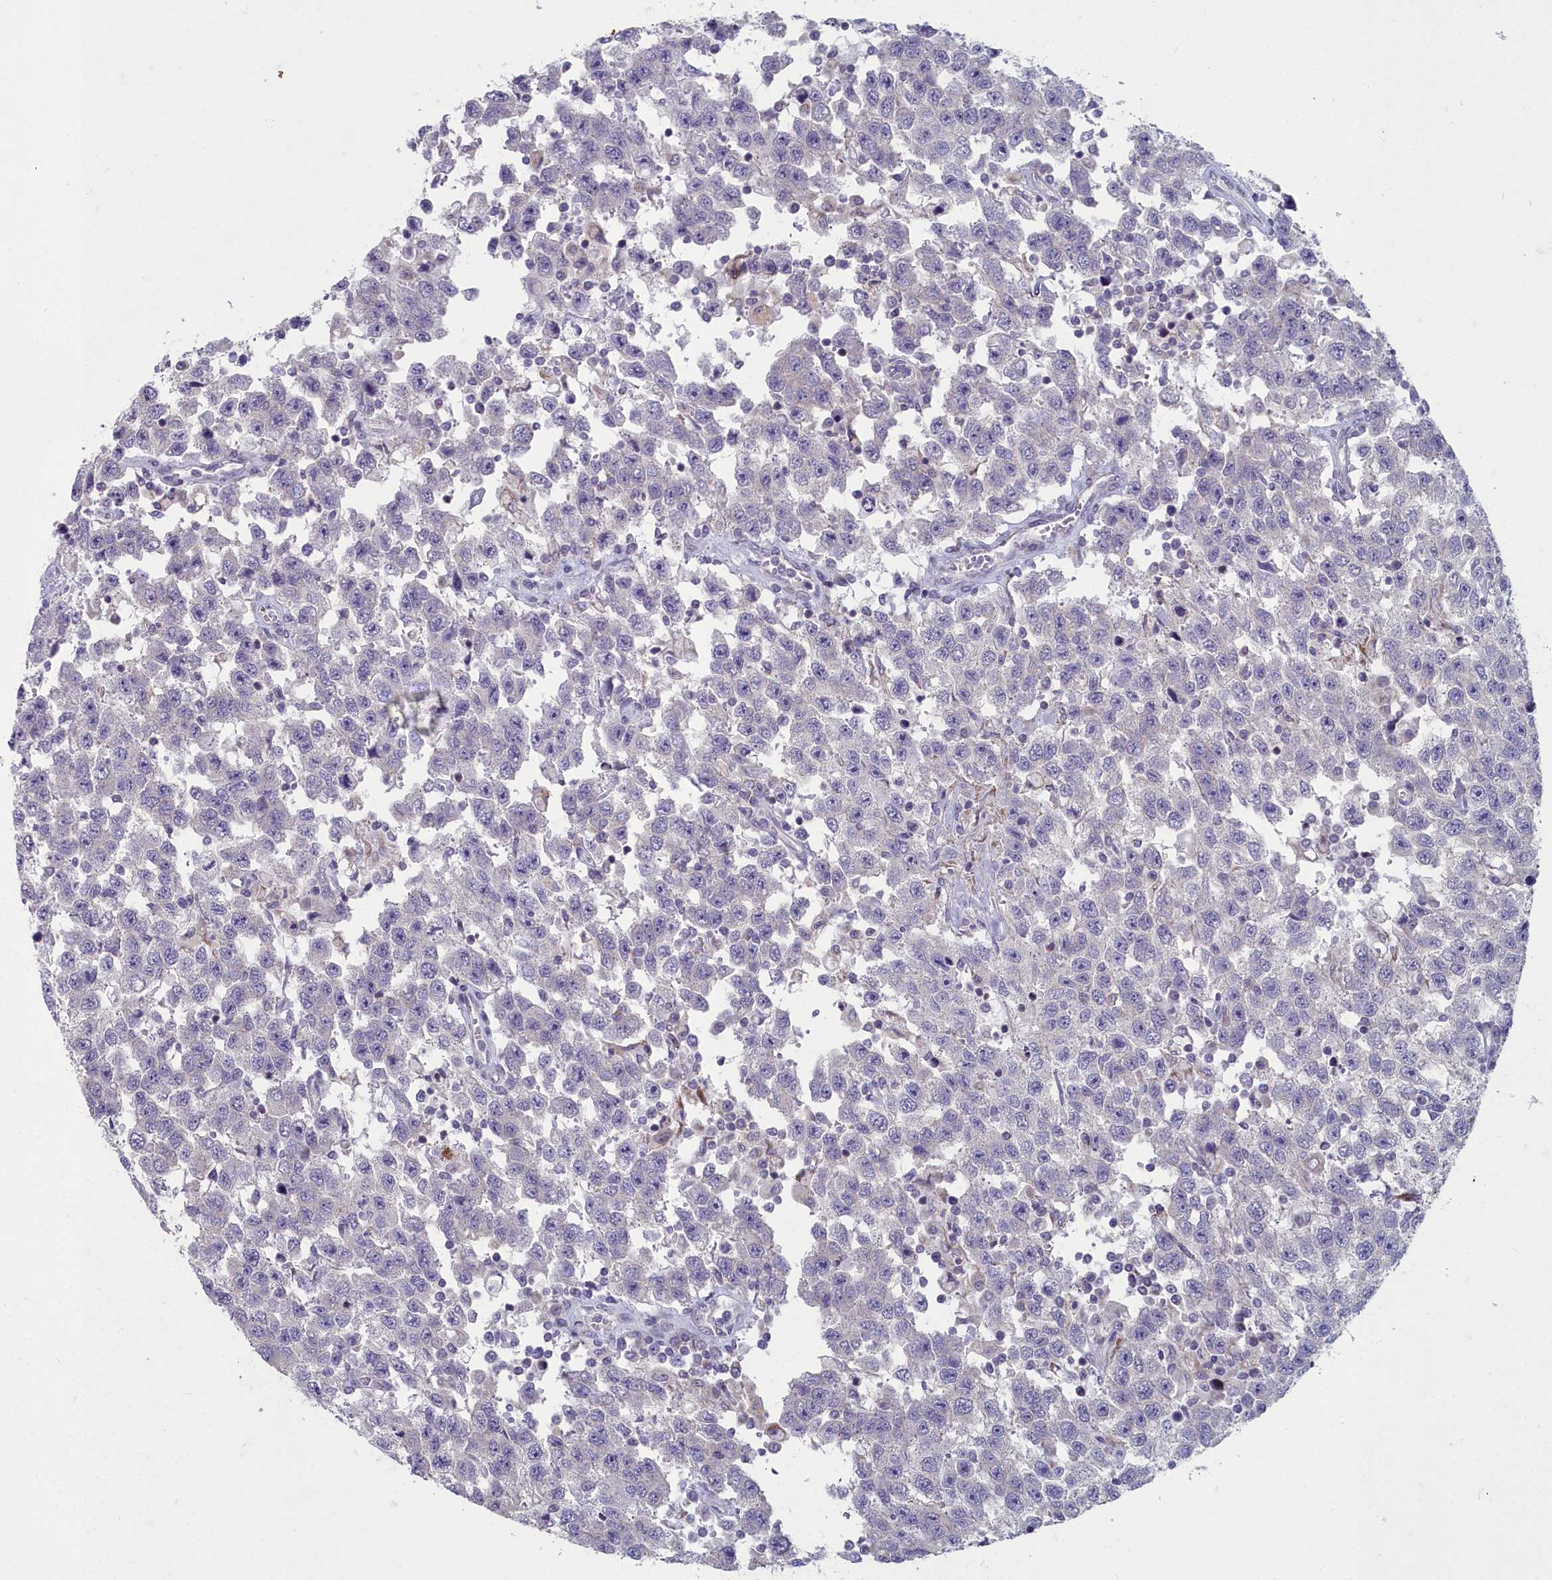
{"staining": {"intensity": "negative", "quantity": "none", "location": "none"}, "tissue": "testis cancer", "cell_type": "Tumor cells", "image_type": "cancer", "snomed": [{"axis": "morphology", "description": "Seminoma, NOS"}, {"axis": "topography", "description": "Testis"}], "caption": "IHC photomicrograph of neoplastic tissue: human testis cancer (seminoma) stained with DAB (3,3'-diaminobenzidine) exhibits no significant protein staining in tumor cells.", "gene": "INSYN2A", "patient": {"sex": "male", "age": 41}}